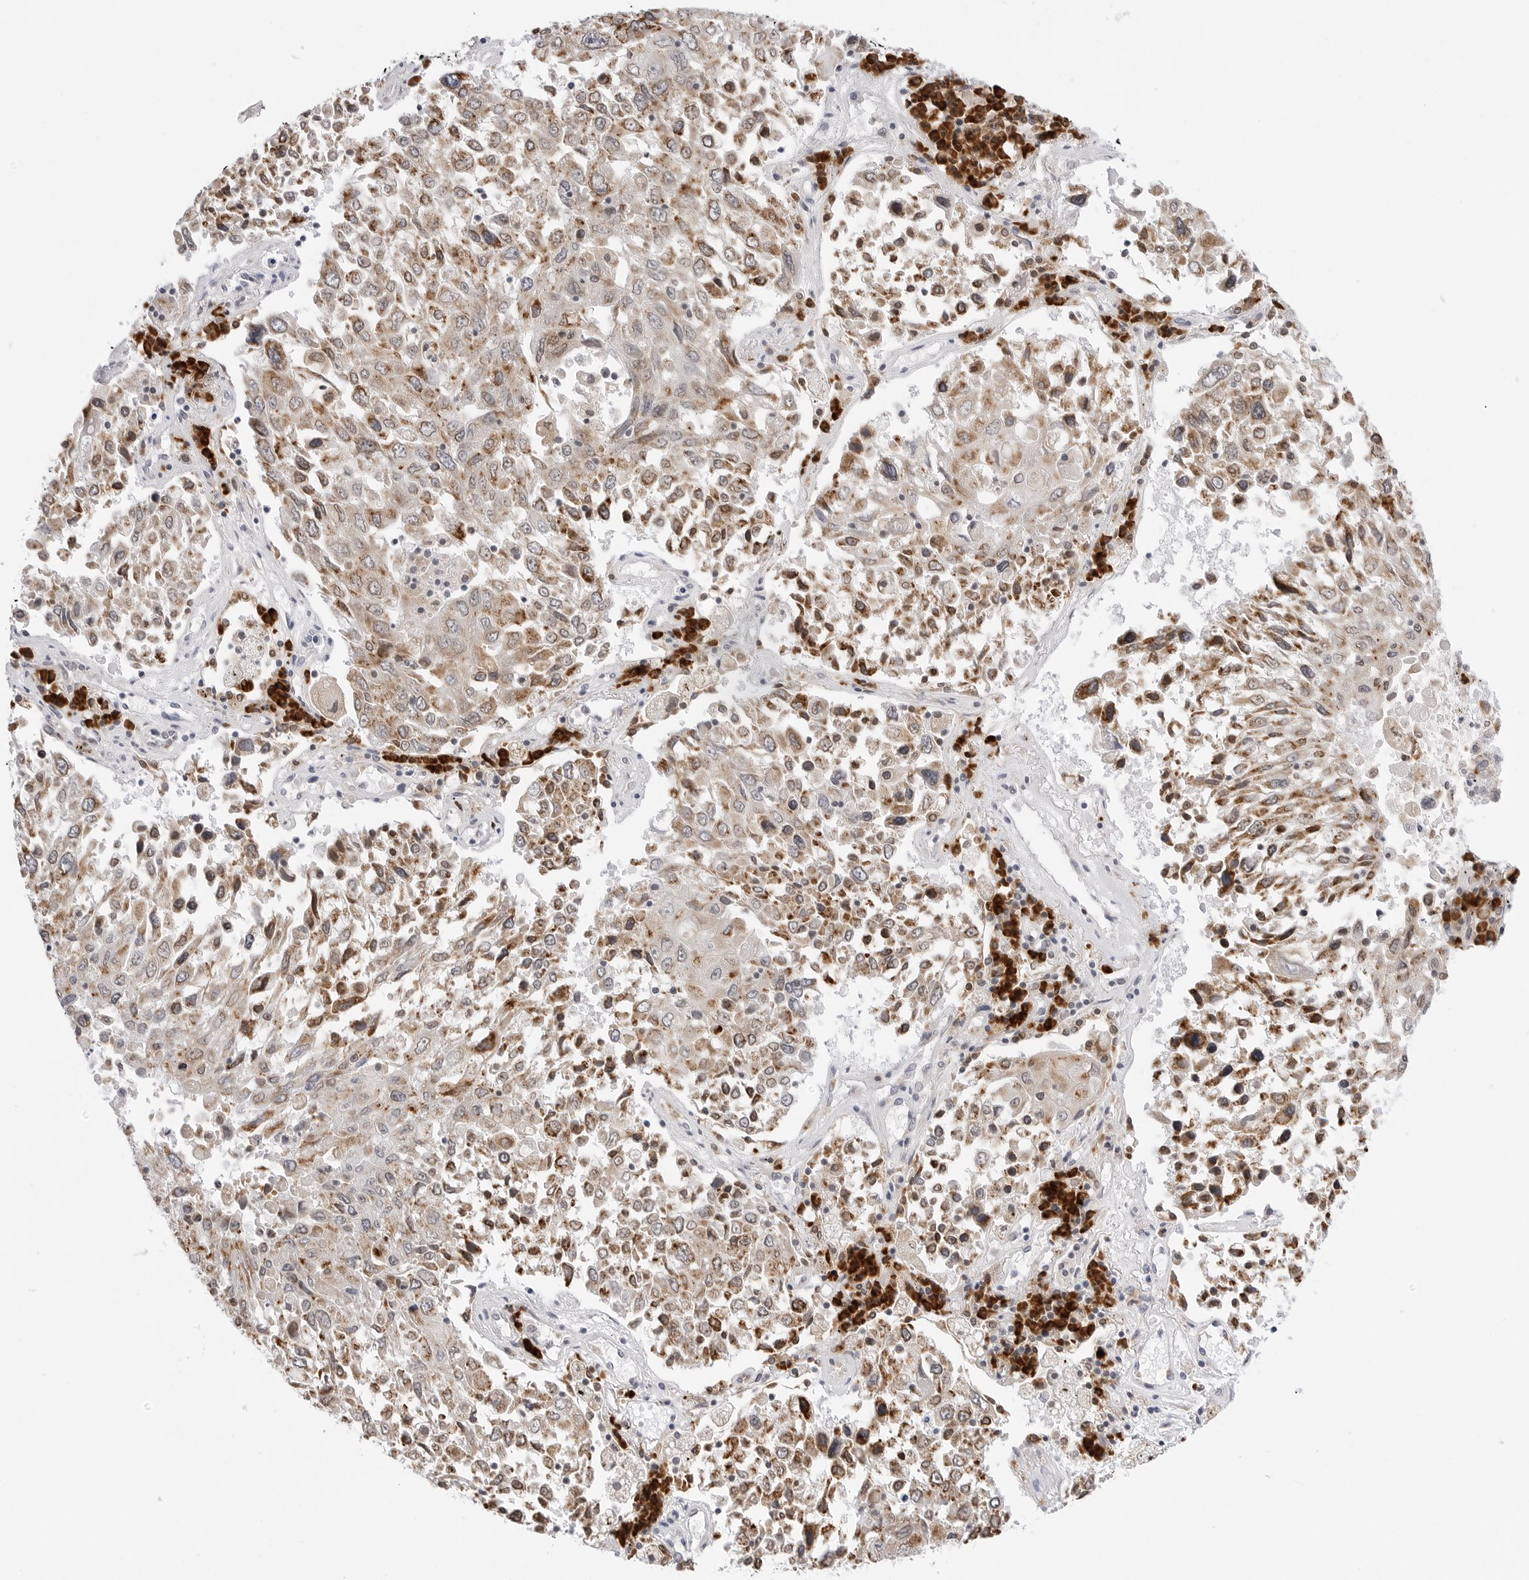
{"staining": {"intensity": "weak", "quantity": ">75%", "location": "cytoplasmic/membranous"}, "tissue": "lung cancer", "cell_type": "Tumor cells", "image_type": "cancer", "snomed": [{"axis": "morphology", "description": "Squamous cell carcinoma, NOS"}, {"axis": "topography", "description": "Lung"}], "caption": "Tumor cells exhibit weak cytoplasmic/membranous staining in approximately >75% of cells in lung squamous cell carcinoma.", "gene": "RPN1", "patient": {"sex": "male", "age": 65}}